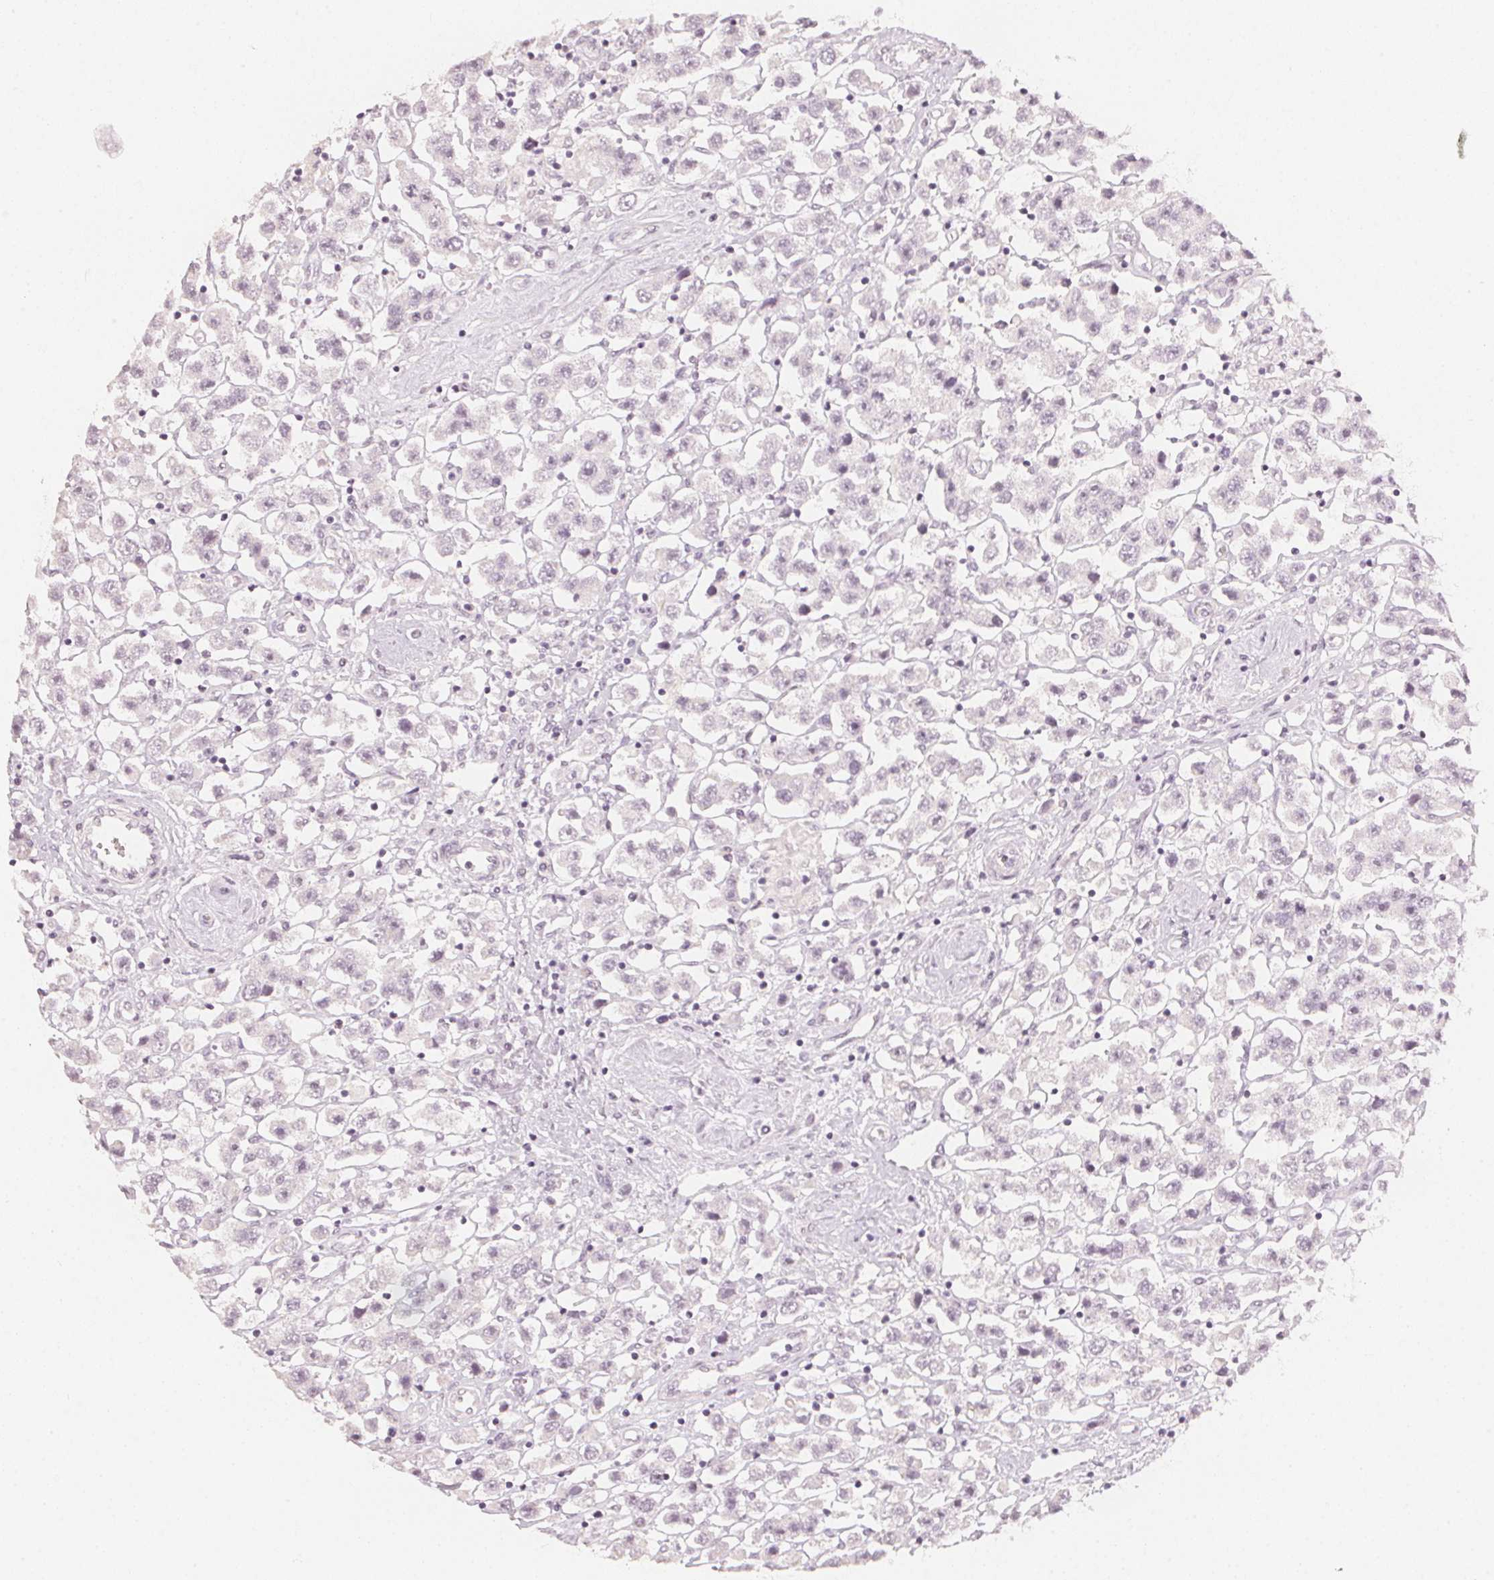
{"staining": {"intensity": "negative", "quantity": "none", "location": "none"}, "tissue": "testis cancer", "cell_type": "Tumor cells", "image_type": "cancer", "snomed": [{"axis": "morphology", "description": "Seminoma, NOS"}, {"axis": "topography", "description": "Testis"}], "caption": "Tumor cells are negative for protein expression in human seminoma (testis). (Stains: DAB (3,3'-diaminobenzidine) IHC with hematoxylin counter stain, Microscopy: brightfield microscopy at high magnification).", "gene": "CALB1", "patient": {"sex": "male", "age": 45}}